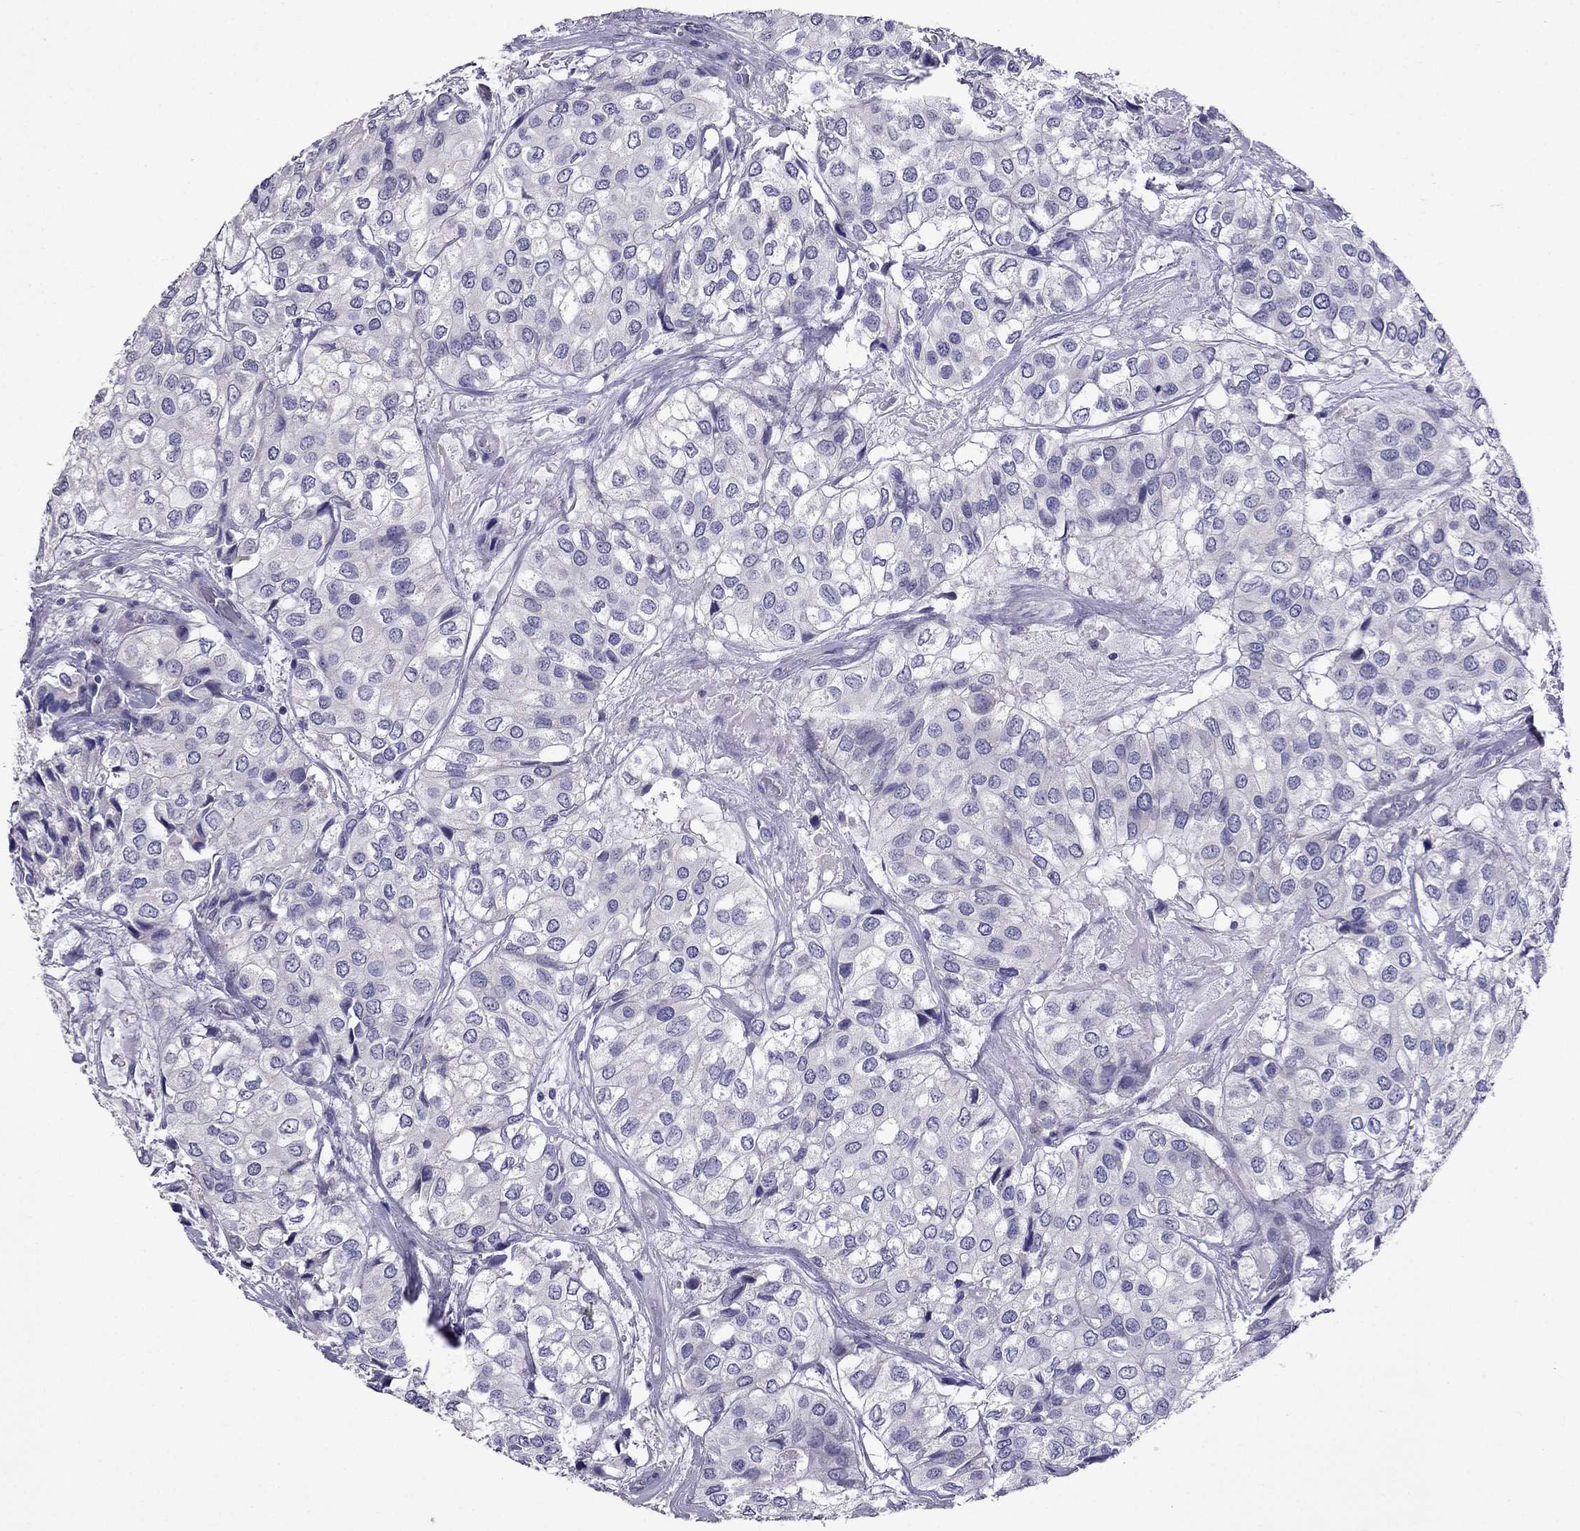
{"staining": {"intensity": "negative", "quantity": "none", "location": "none"}, "tissue": "urothelial cancer", "cell_type": "Tumor cells", "image_type": "cancer", "snomed": [{"axis": "morphology", "description": "Urothelial carcinoma, High grade"}, {"axis": "topography", "description": "Urinary bladder"}], "caption": "Immunohistochemistry micrograph of neoplastic tissue: human urothelial cancer stained with DAB shows no significant protein staining in tumor cells. Nuclei are stained in blue.", "gene": "OXCT2", "patient": {"sex": "male", "age": 73}}